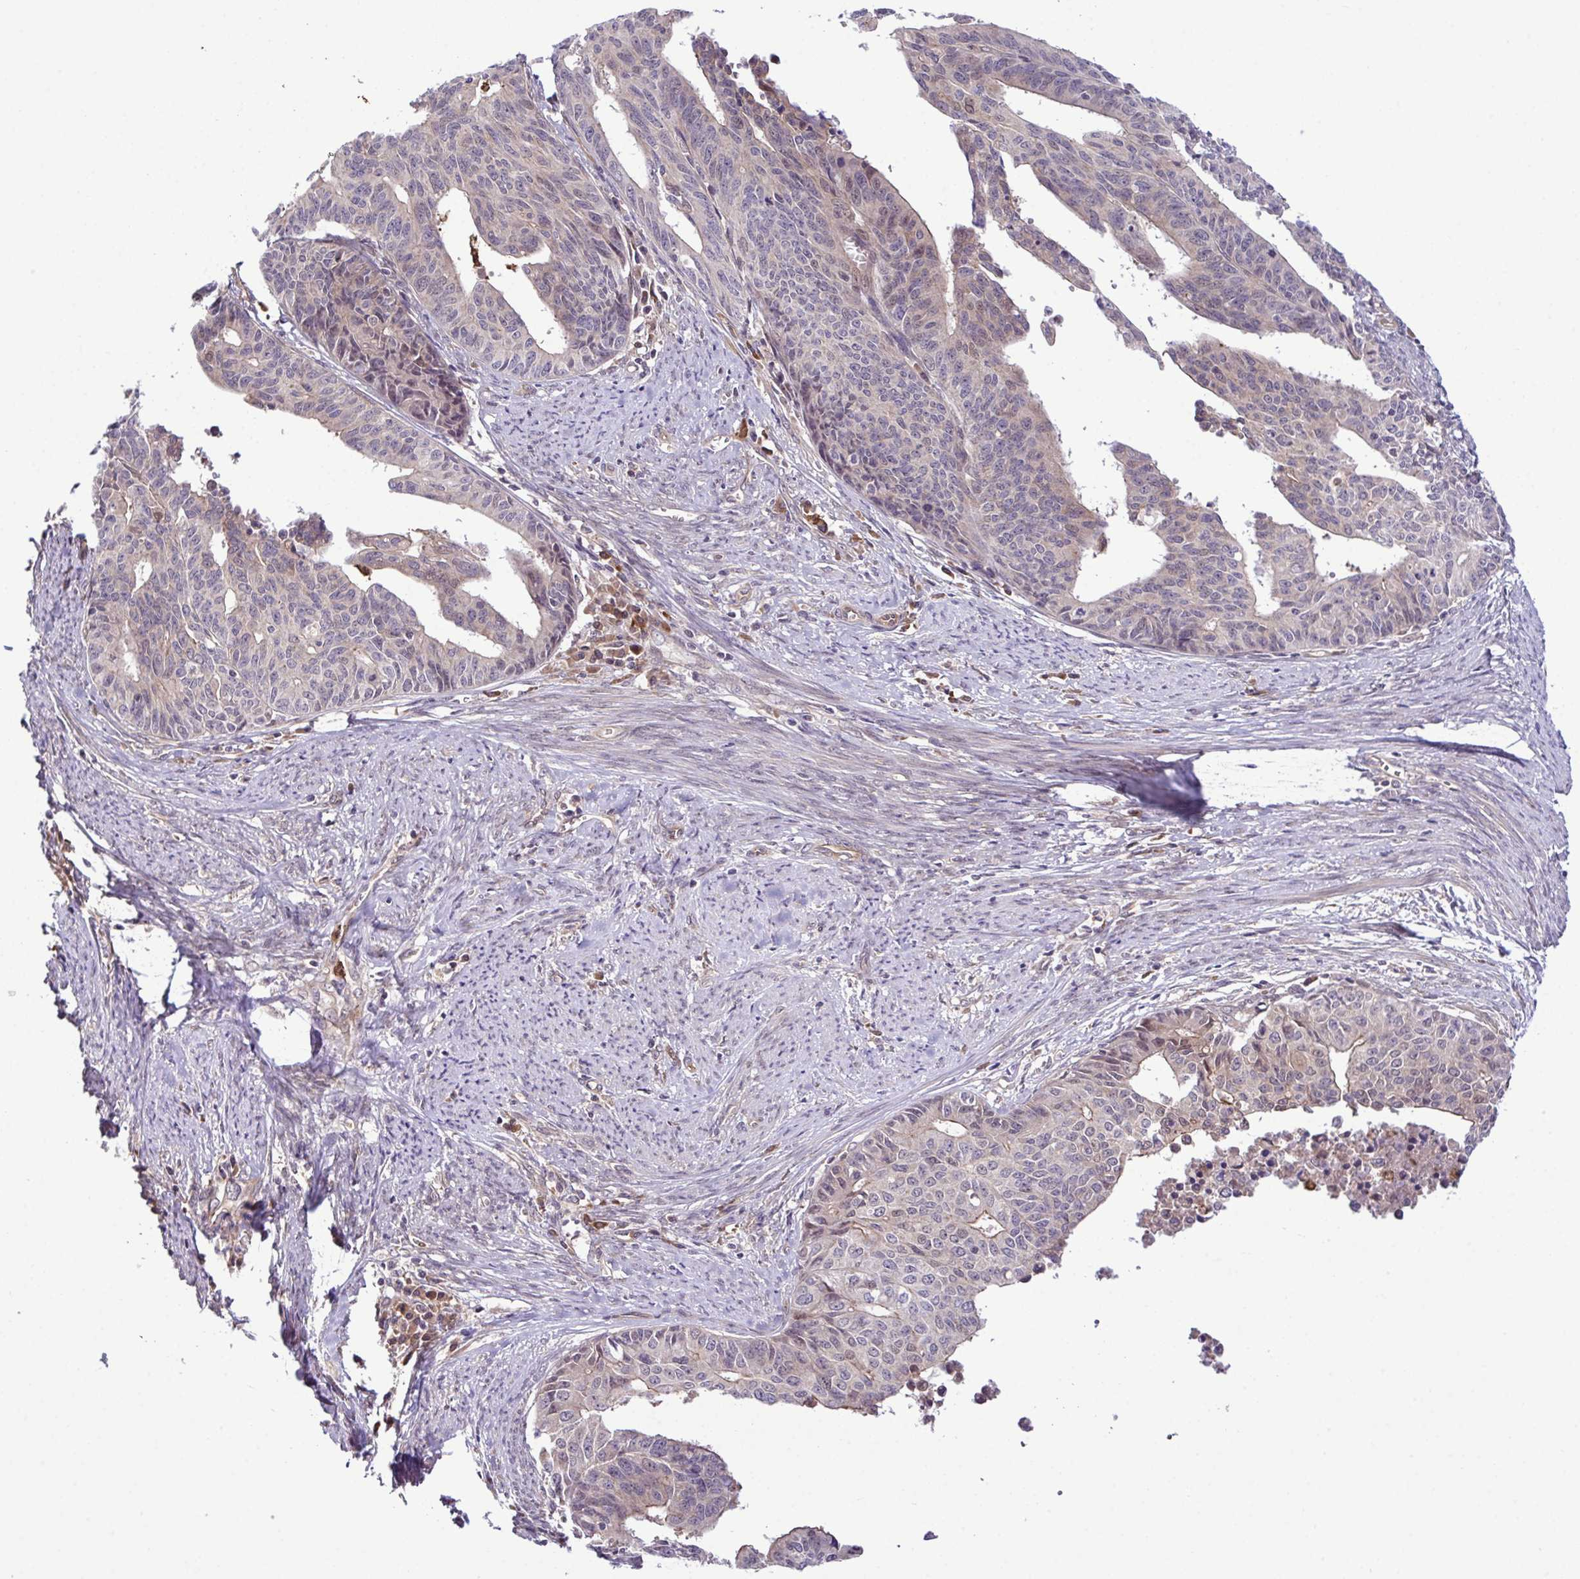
{"staining": {"intensity": "weak", "quantity": "<25%", "location": "cytoplasmic/membranous"}, "tissue": "endometrial cancer", "cell_type": "Tumor cells", "image_type": "cancer", "snomed": [{"axis": "morphology", "description": "Adenocarcinoma, NOS"}, {"axis": "topography", "description": "Endometrium"}], "caption": "This is an immunohistochemistry micrograph of human endometrial adenocarcinoma. There is no staining in tumor cells.", "gene": "CMPK1", "patient": {"sex": "female", "age": 65}}